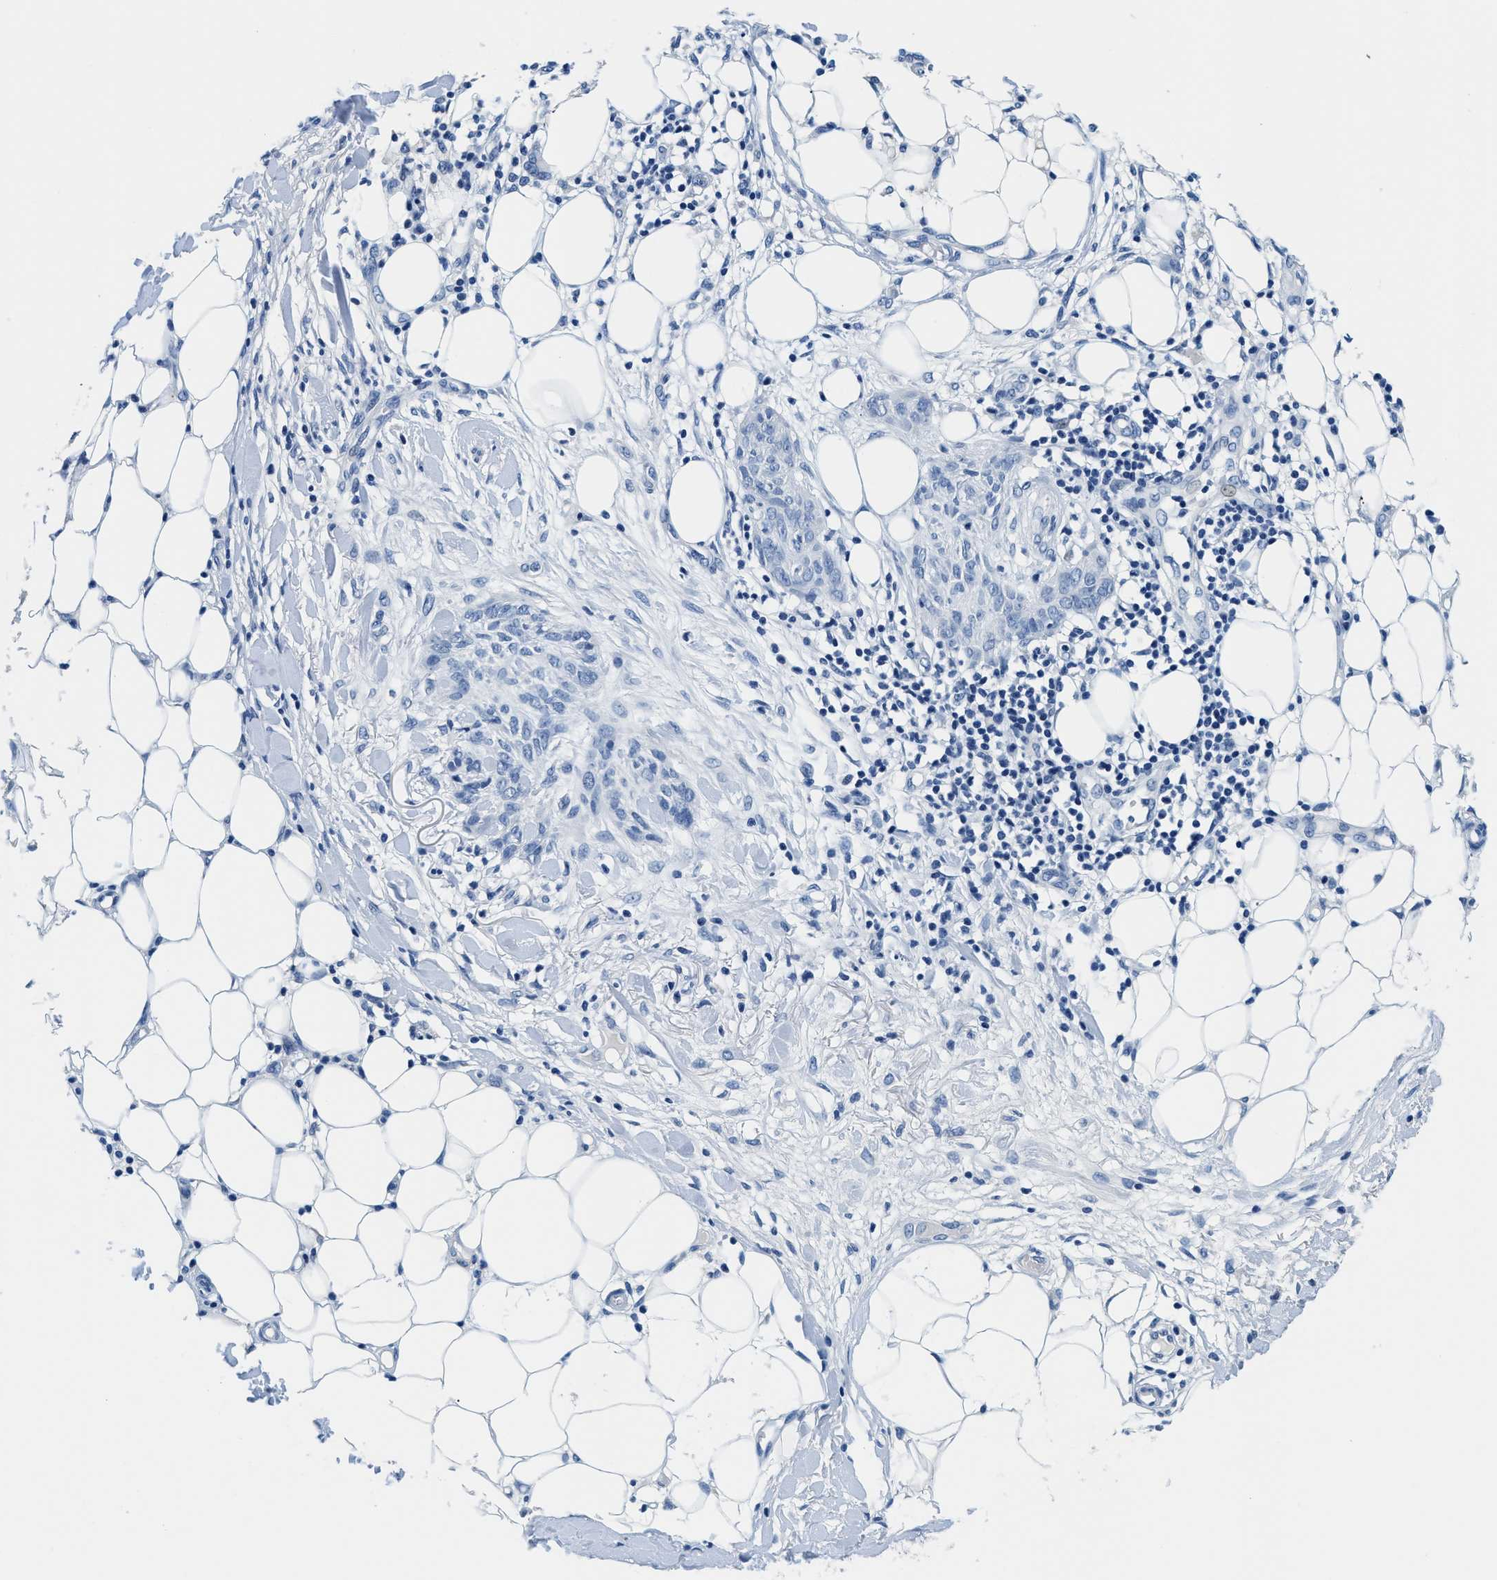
{"staining": {"intensity": "negative", "quantity": "none", "location": "none"}, "tissue": "skin cancer", "cell_type": "Tumor cells", "image_type": "cancer", "snomed": [{"axis": "morphology", "description": "Basal cell carcinoma"}, {"axis": "topography", "description": "Skin"}], "caption": "Immunohistochemistry histopathology image of neoplastic tissue: human skin cancer (basal cell carcinoma) stained with DAB demonstrates no significant protein staining in tumor cells. (DAB immunohistochemistry (IHC) with hematoxylin counter stain).", "gene": "GSTM3", "patient": {"sex": "female", "age": 84}}